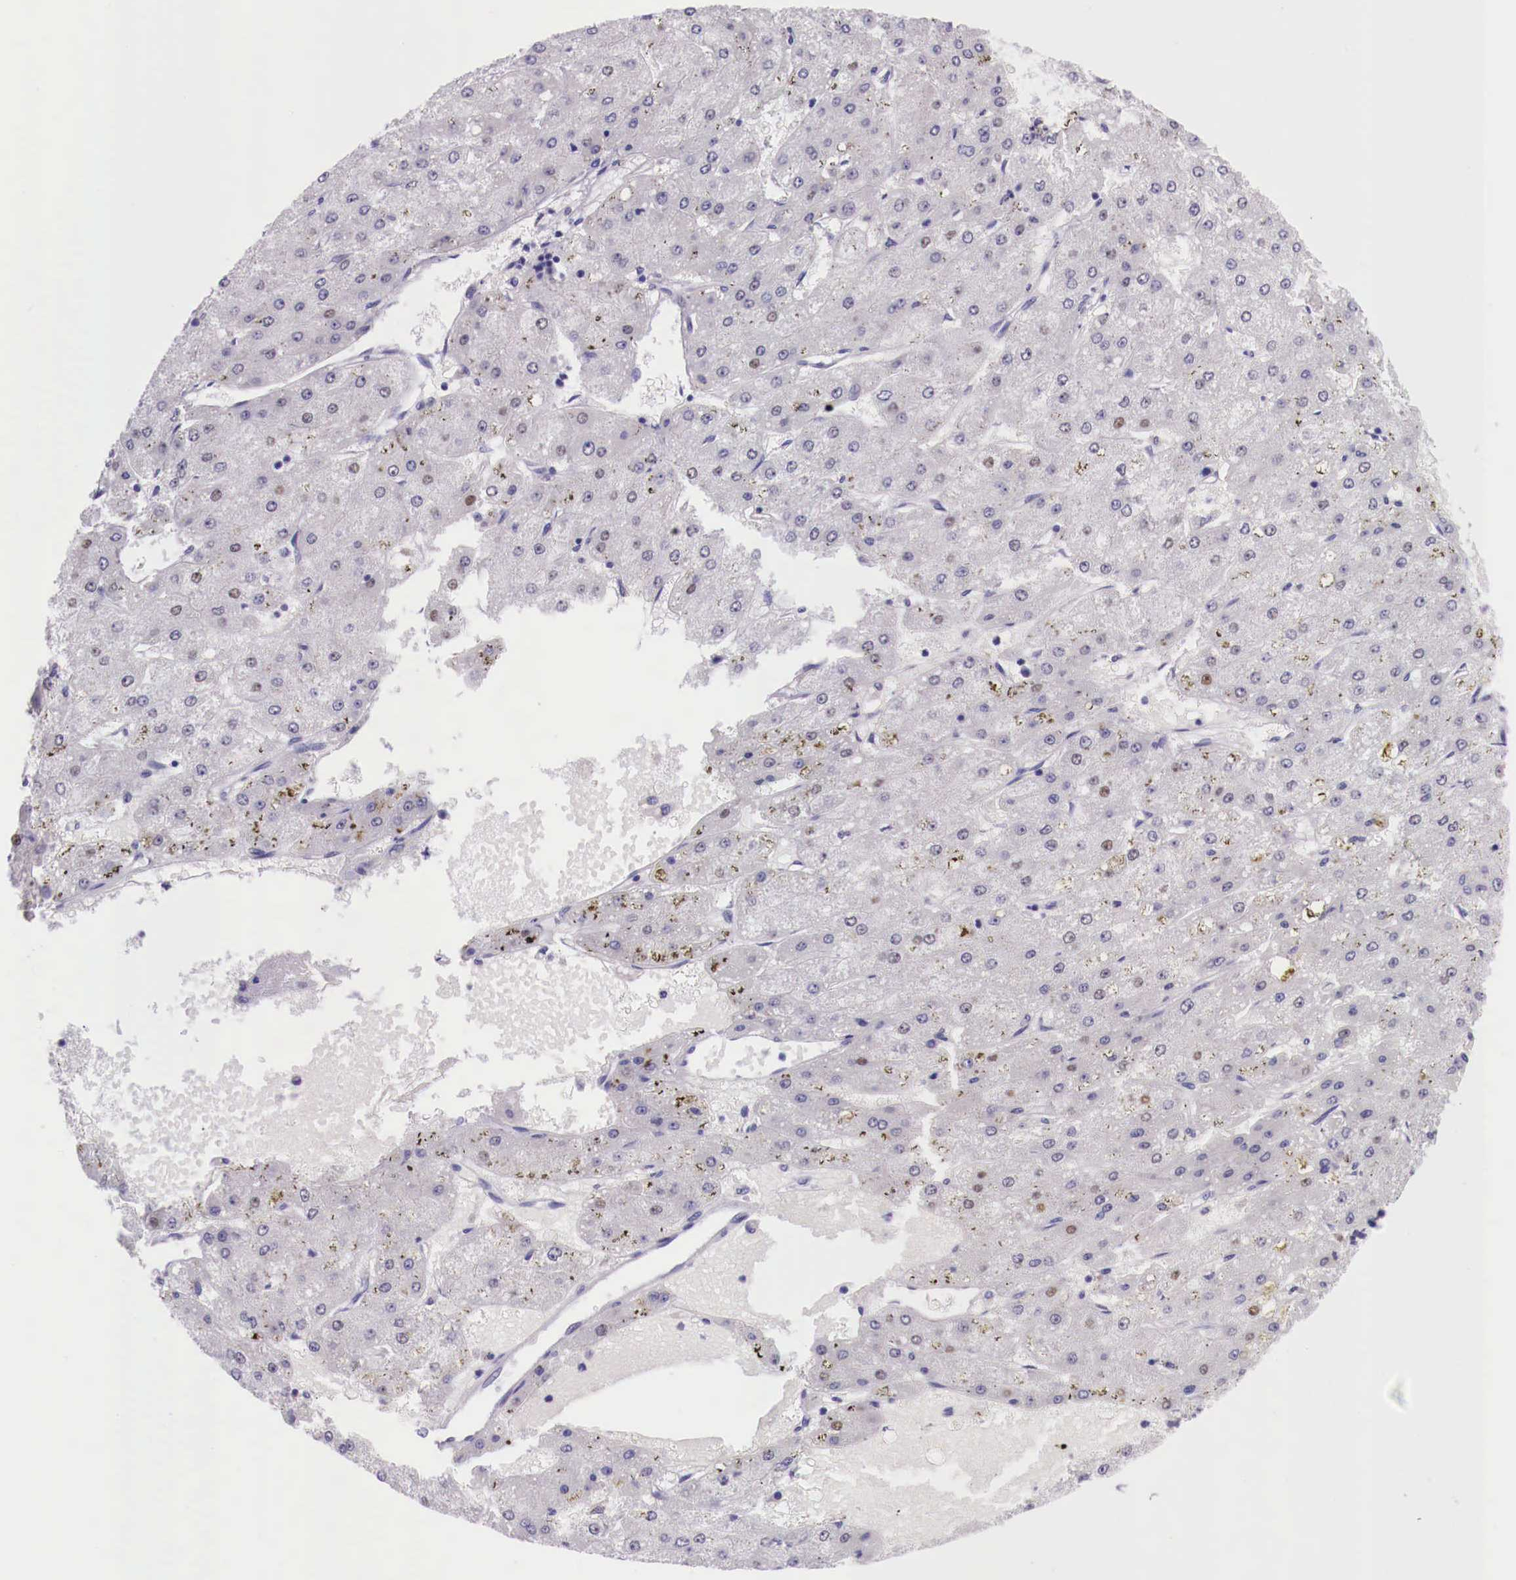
{"staining": {"intensity": "negative", "quantity": "none", "location": "none"}, "tissue": "liver cancer", "cell_type": "Tumor cells", "image_type": "cancer", "snomed": [{"axis": "morphology", "description": "Carcinoma, Hepatocellular, NOS"}, {"axis": "topography", "description": "Liver"}], "caption": "Tumor cells are negative for brown protein staining in liver cancer (hepatocellular carcinoma).", "gene": "GRIPAP1", "patient": {"sex": "female", "age": 52}}